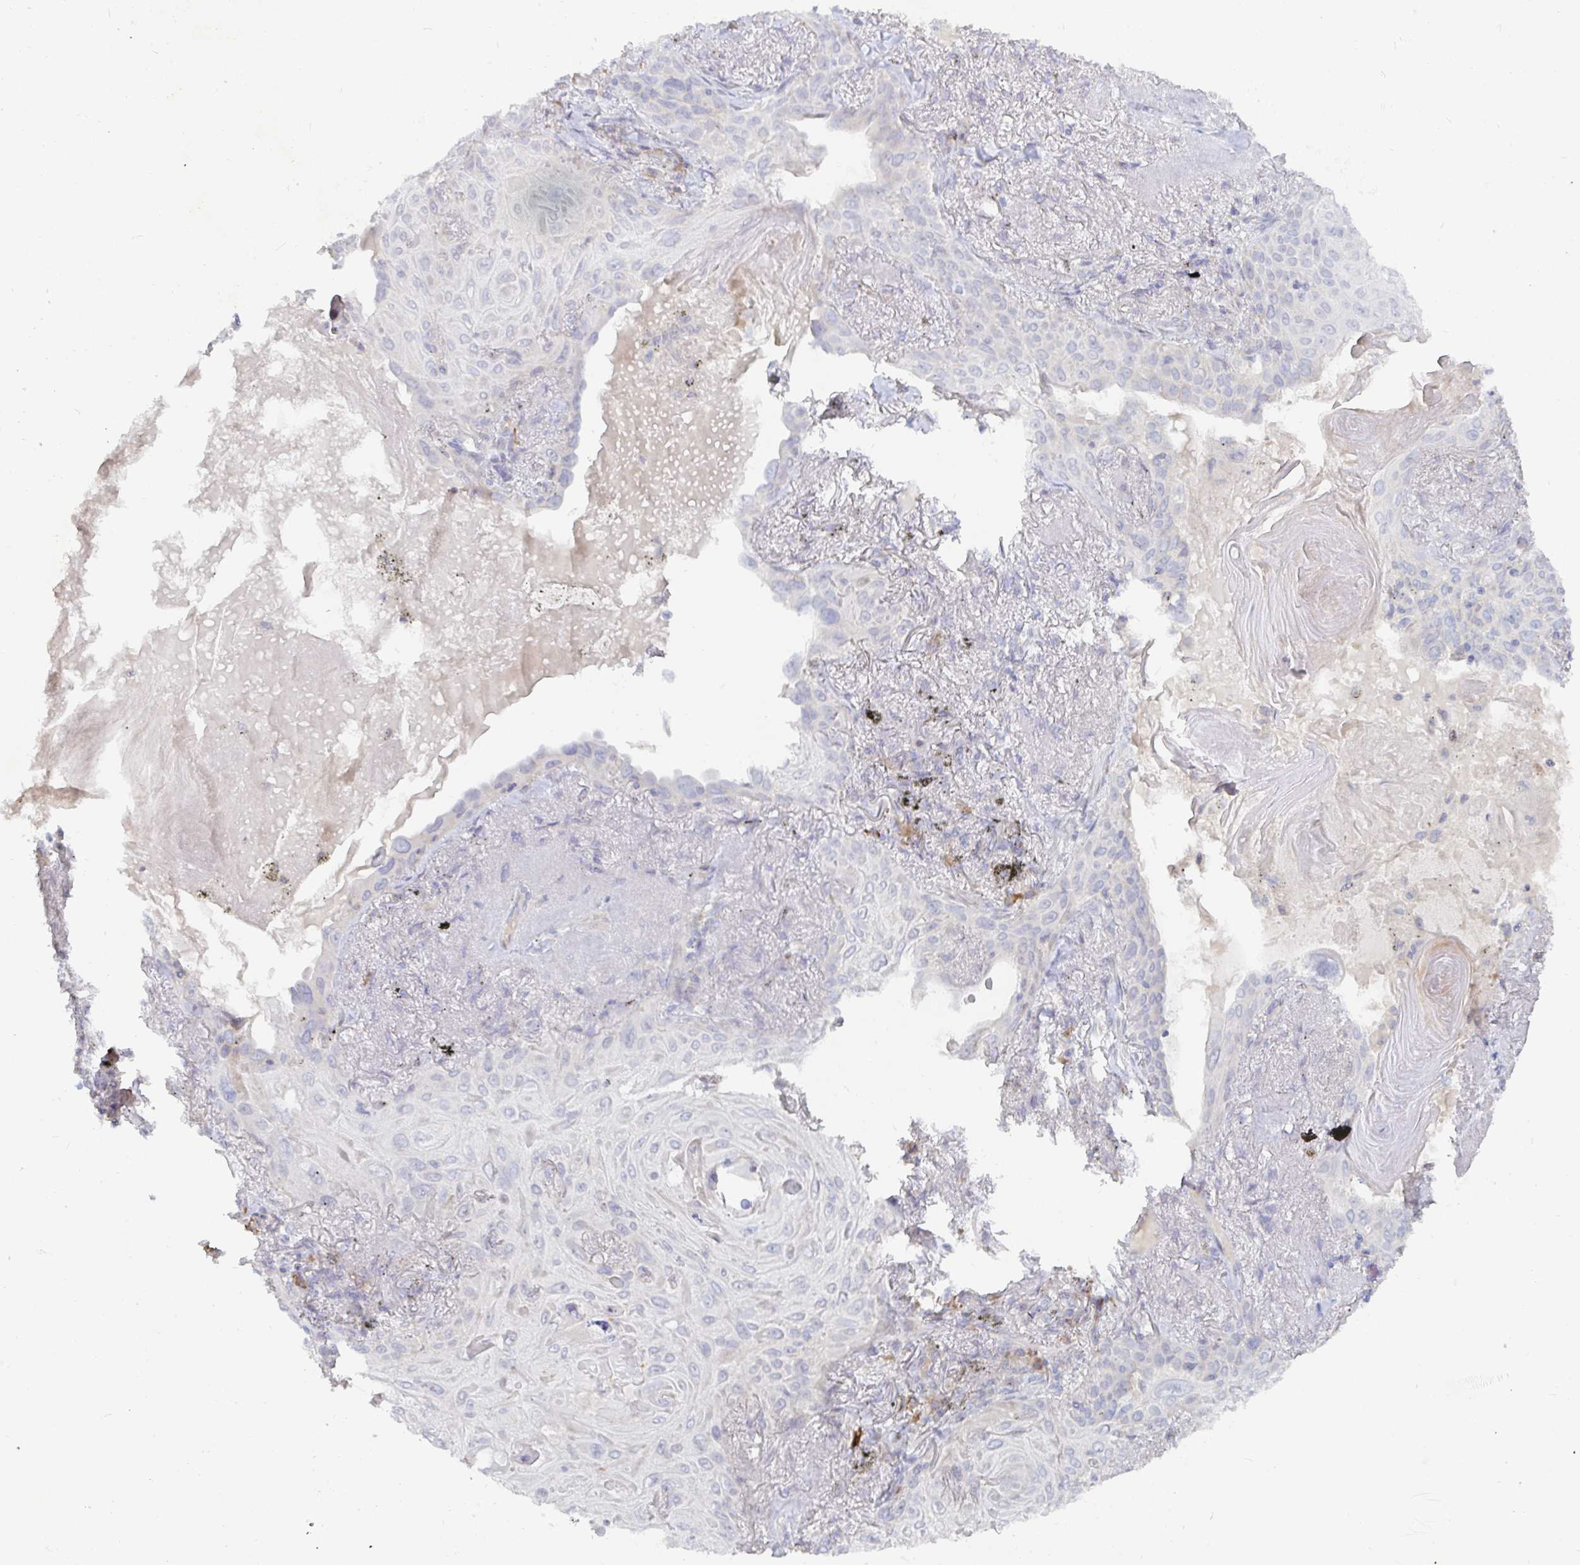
{"staining": {"intensity": "negative", "quantity": "none", "location": "none"}, "tissue": "lung cancer", "cell_type": "Tumor cells", "image_type": "cancer", "snomed": [{"axis": "morphology", "description": "Squamous cell carcinoma, NOS"}, {"axis": "topography", "description": "Lung"}], "caption": "Tumor cells show no significant staining in lung cancer (squamous cell carcinoma). The staining is performed using DAB (3,3'-diaminobenzidine) brown chromogen with nuclei counter-stained in using hematoxylin.", "gene": "SSH2", "patient": {"sex": "male", "age": 79}}